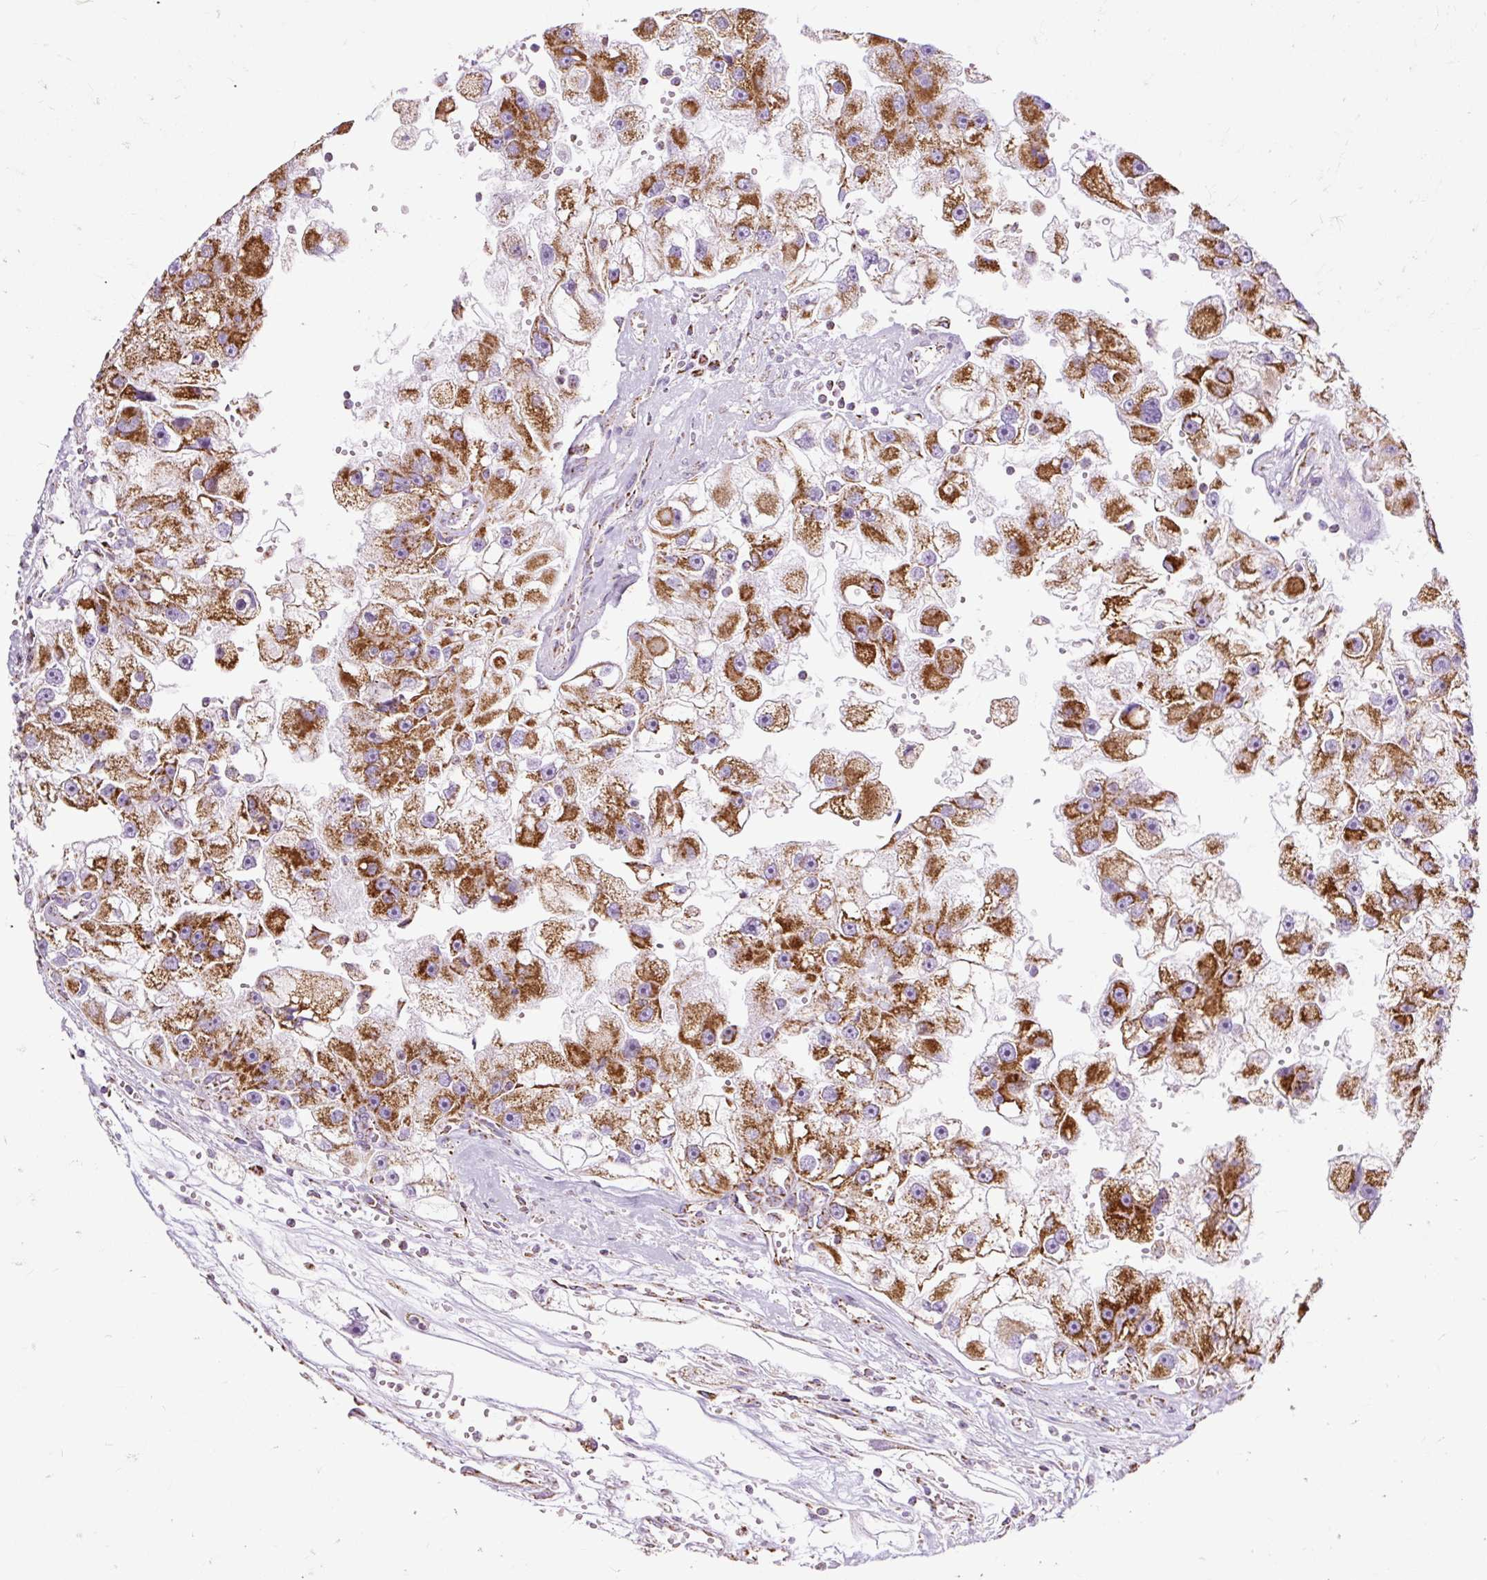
{"staining": {"intensity": "strong", "quantity": ">75%", "location": "cytoplasmic/membranous"}, "tissue": "renal cancer", "cell_type": "Tumor cells", "image_type": "cancer", "snomed": [{"axis": "morphology", "description": "Adenocarcinoma, NOS"}, {"axis": "topography", "description": "Kidney"}], "caption": "Immunohistochemistry (IHC) photomicrograph of adenocarcinoma (renal) stained for a protein (brown), which demonstrates high levels of strong cytoplasmic/membranous positivity in approximately >75% of tumor cells.", "gene": "DLAT", "patient": {"sex": "male", "age": 63}}